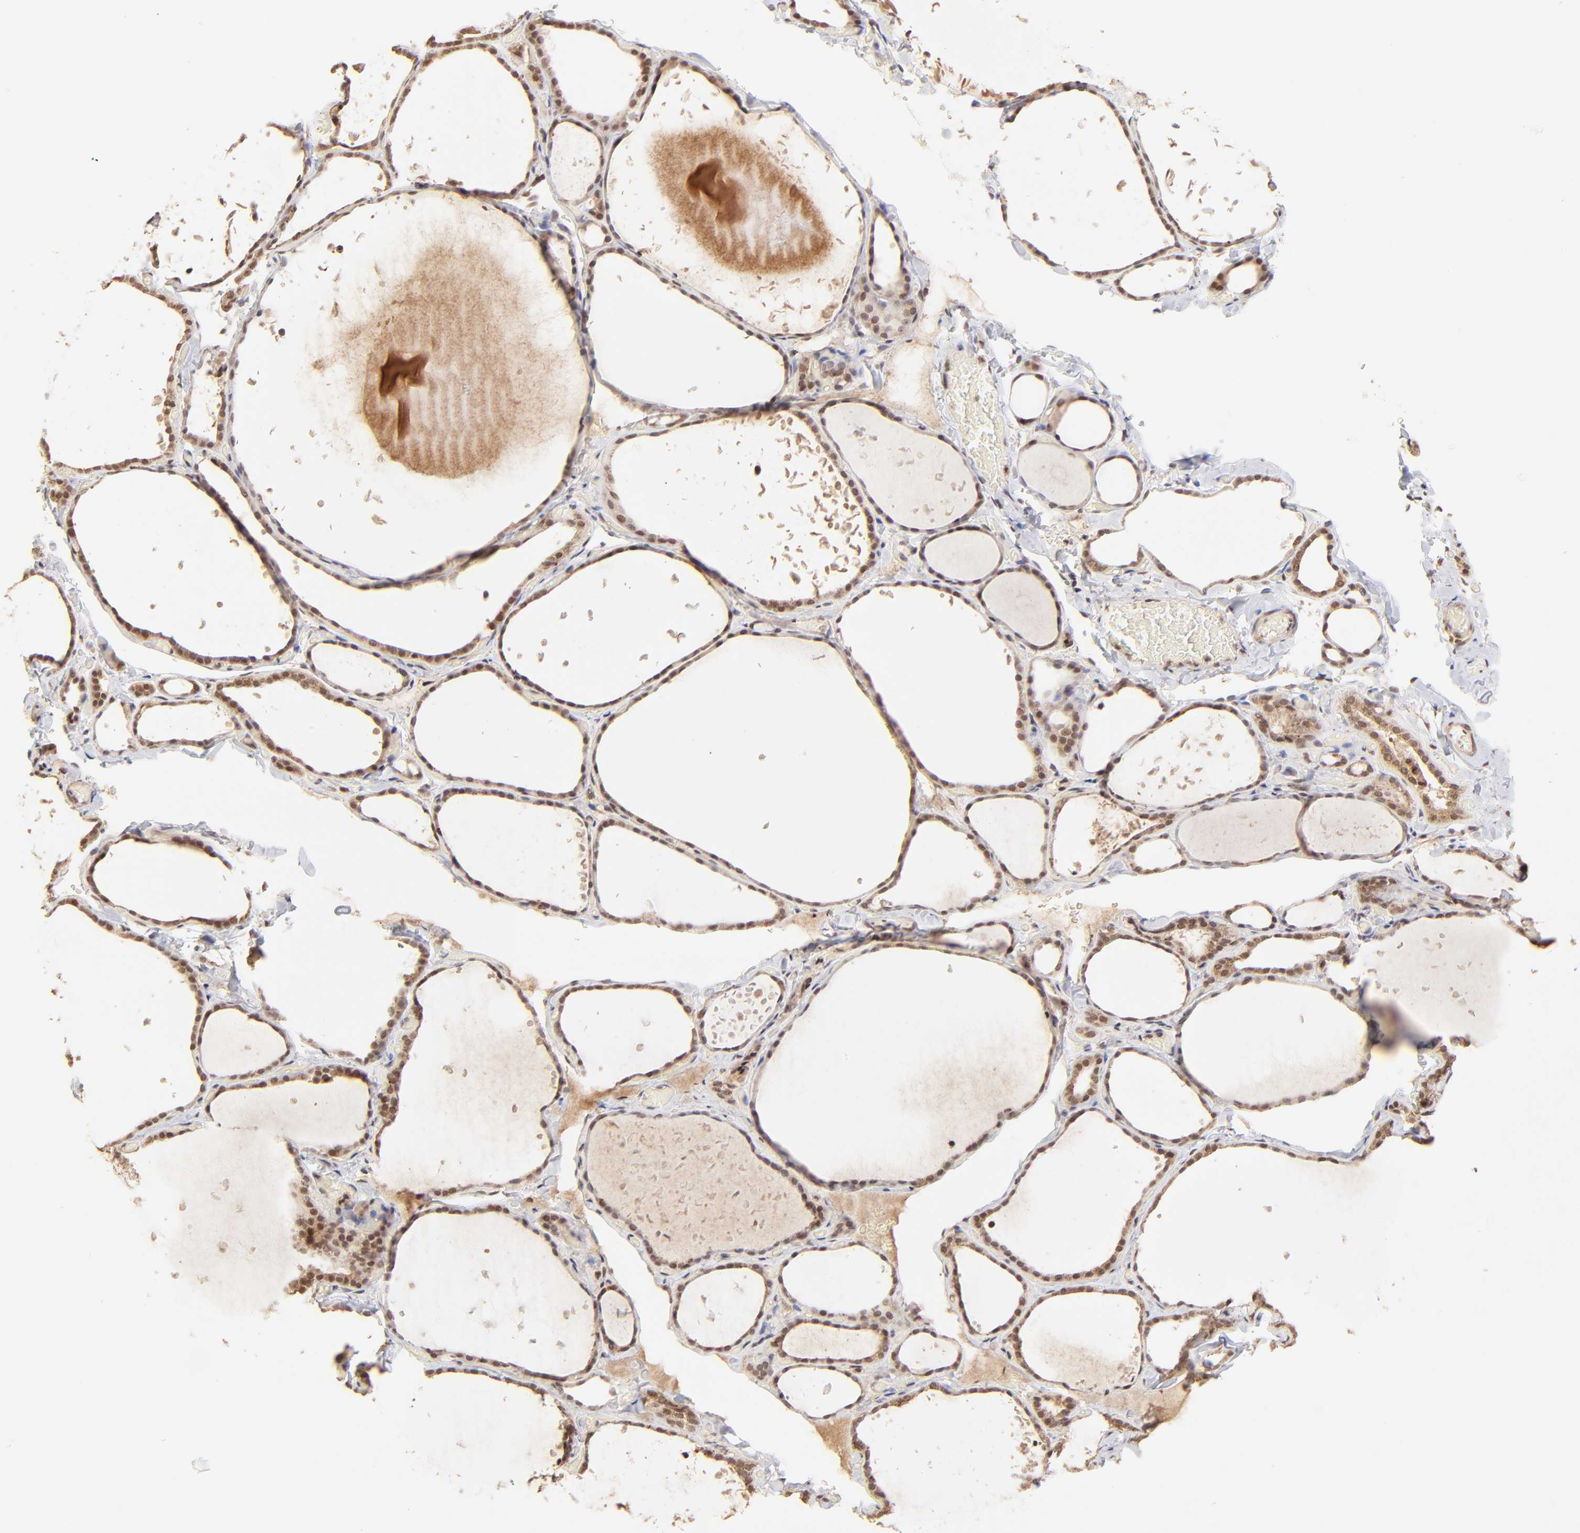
{"staining": {"intensity": "strong", "quantity": ">75%", "location": "cytoplasmic/membranous"}, "tissue": "thyroid gland", "cell_type": "Glandular cells", "image_type": "normal", "snomed": [{"axis": "morphology", "description": "Normal tissue, NOS"}, {"axis": "topography", "description": "Thyroid gland"}], "caption": "Immunohistochemical staining of unremarkable thyroid gland displays strong cytoplasmic/membranous protein positivity in approximately >75% of glandular cells.", "gene": "MED15", "patient": {"sex": "female", "age": 22}}